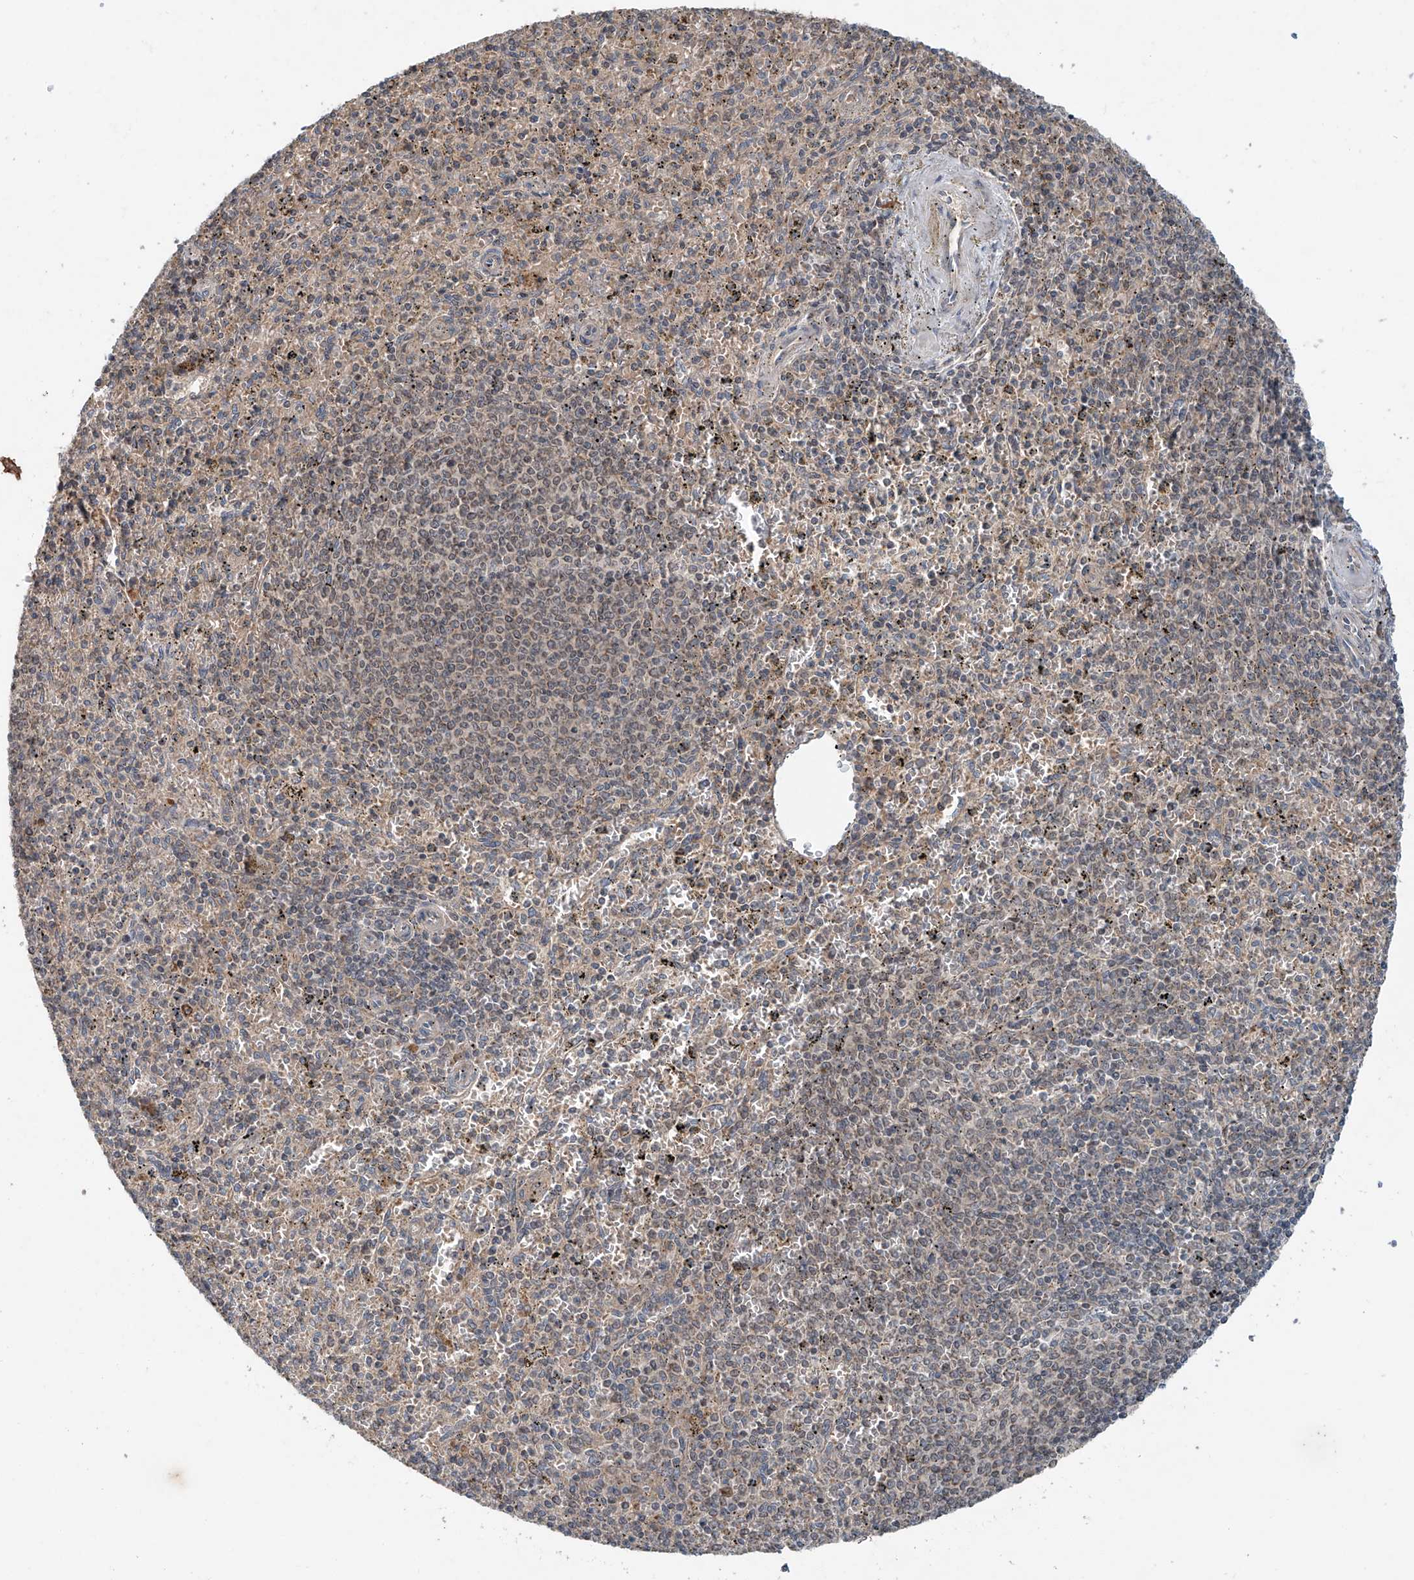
{"staining": {"intensity": "weak", "quantity": "25%-75%", "location": "cytoplasmic/membranous"}, "tissue": "spleen", "cell_type": "Cells in red pulp", "image_type": "normal", "snomed": [{"axis": "morphology", "description": "Normal tissue, NOS"}, {"axis": "topography", "description": "Spleen"}], "caption": "This photomicrograph shows immunohistochemistry staining of benign spleen, with low weak cytoplasmic/membranous expression in about 25%-75% of cells in red pulp.", "gene": "ADAM23", "patient": {"sex": "male", "age": 72}}